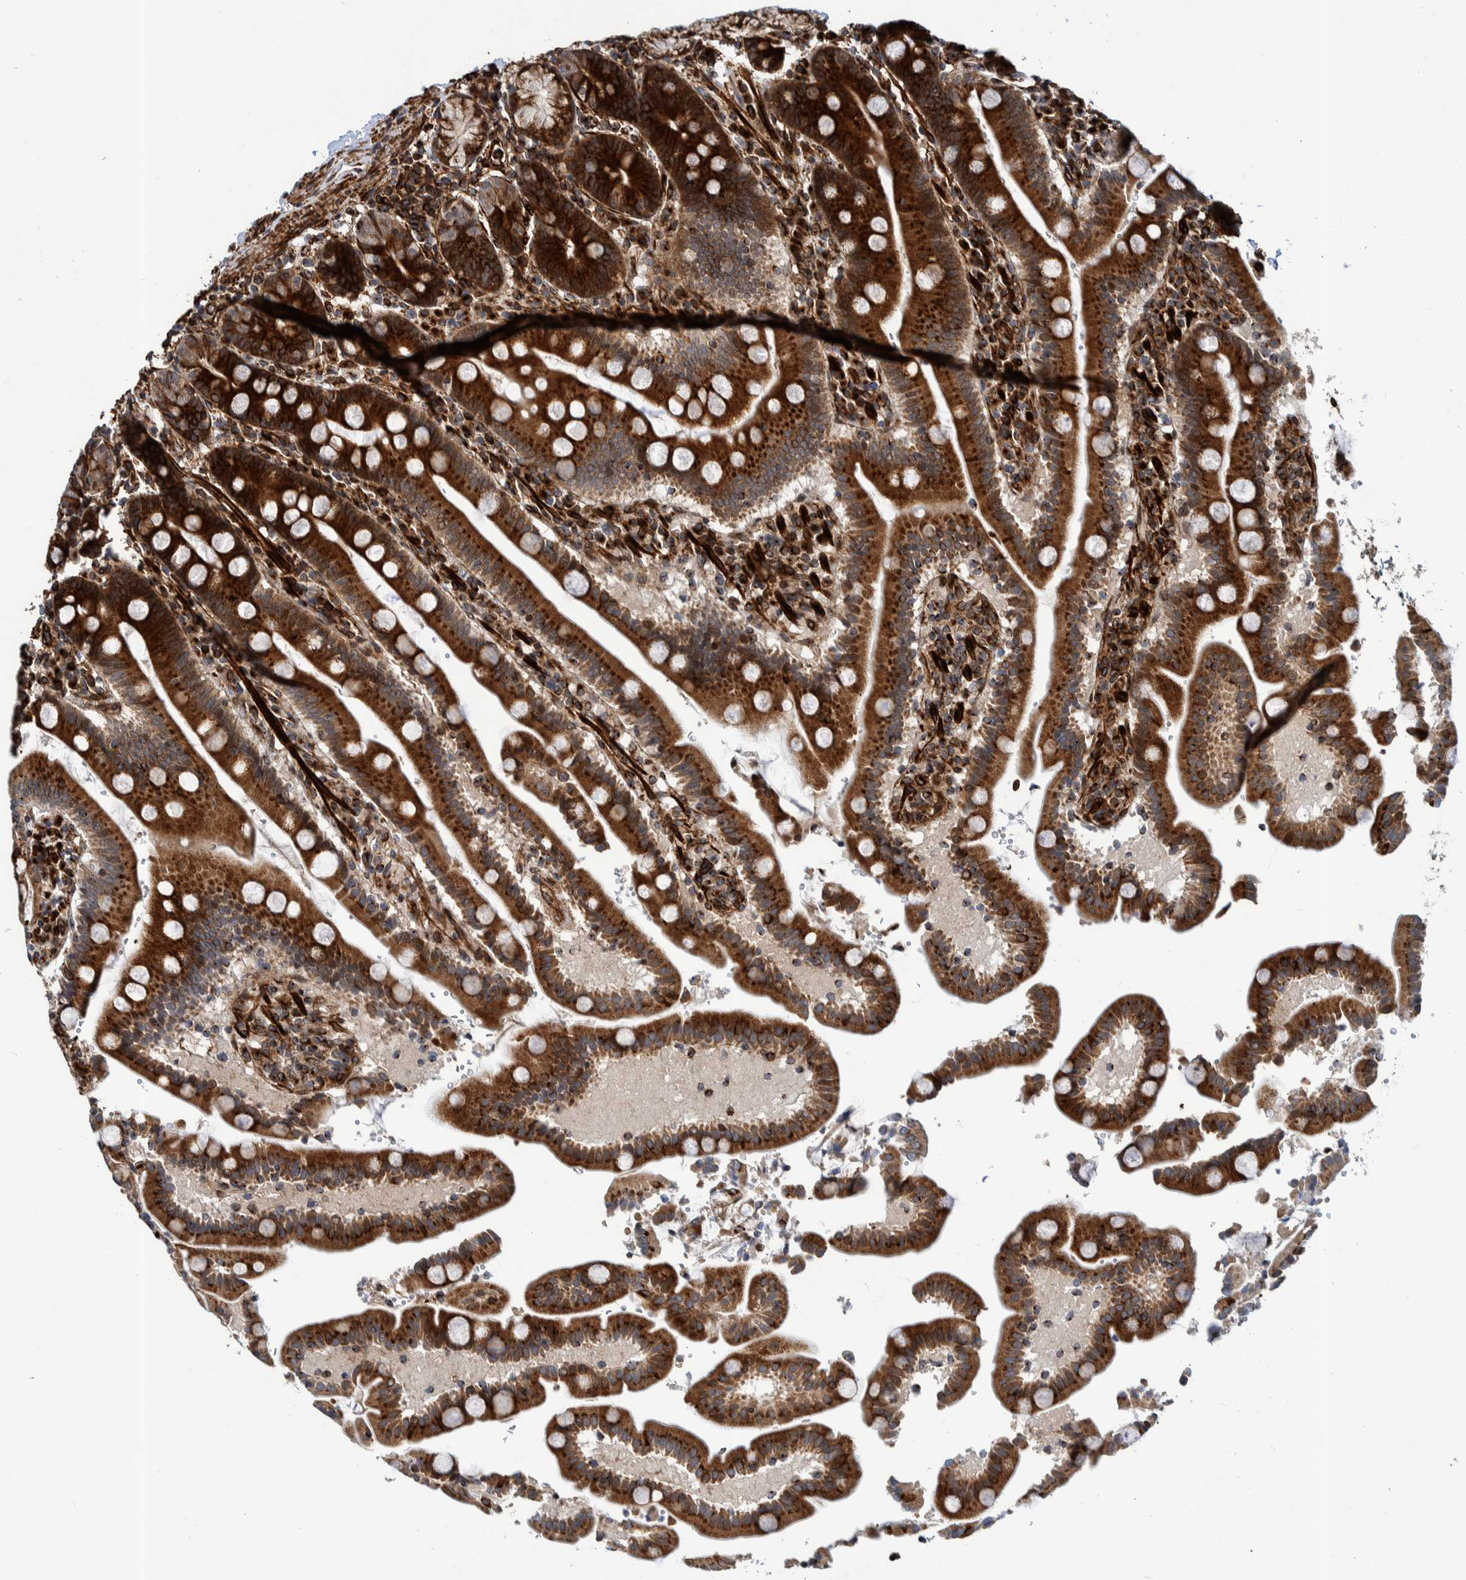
{"staining": {"intensity": "strong", "quantity": ">75%", "location": "cytoplasmic/membranous"}, "tissue": "duodenum", "cell_type": "Glandular cells", "image_type": "normal", "snomed": [{"axis": "morphology", "description": "Normal tissue, NOS"}, {"axis": "topography", "description": "Small intestine, NOS"}], "caption": "This micrograph exhibits IHC staining of benign duodenum, with high strong cytoplasmic/membranous staining in about >75% of glandular cells.", "gene": "CCDC57", "patient": {"sex": "female", "age": 71}}